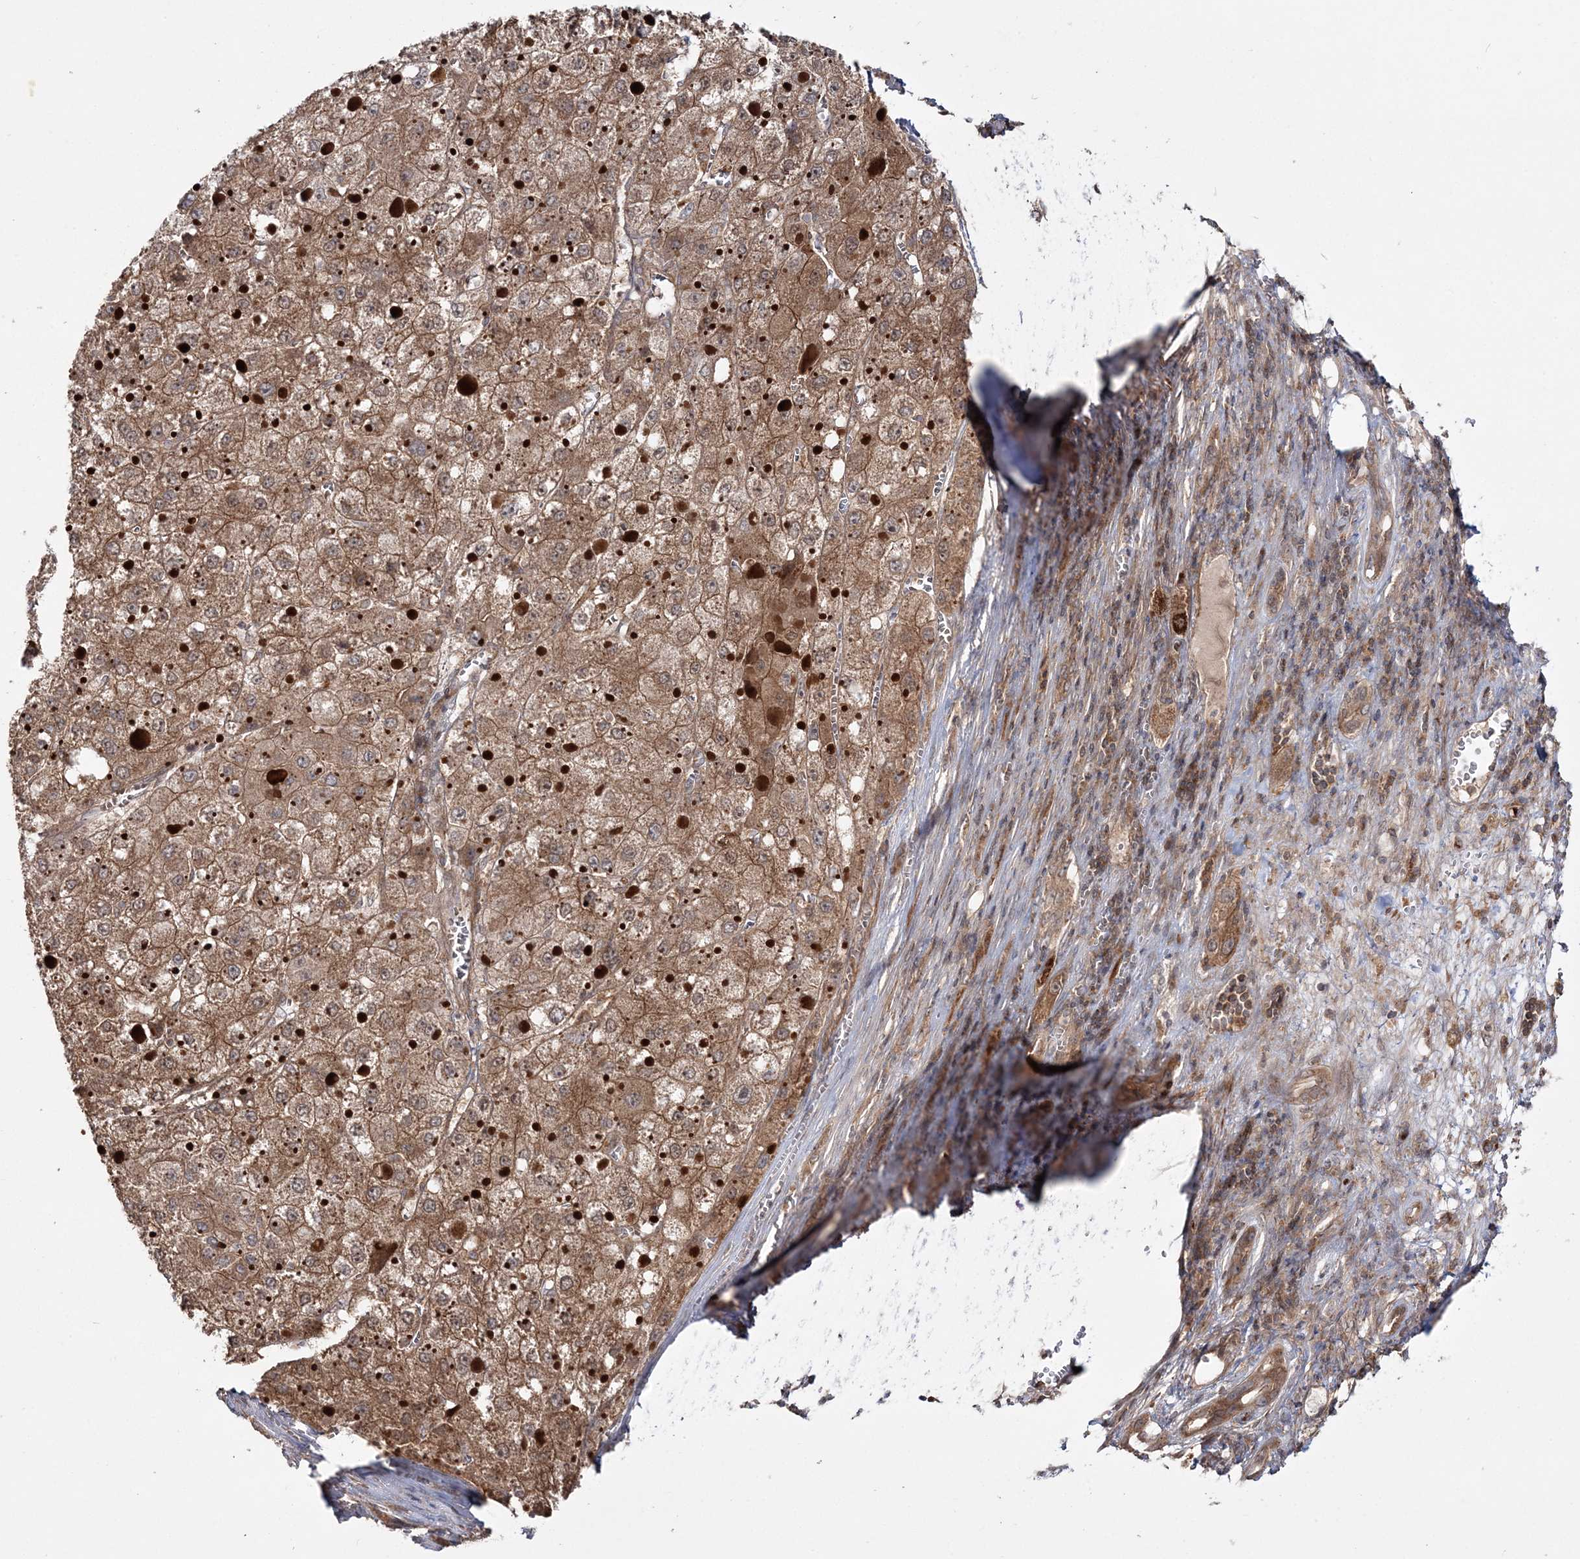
{"staining": {"intensity": "moderate", "quantity": ">75%", "location": "cytoplasmic/membranous"}, "tissue": "liver cancer", "cell_type": "Tumor cells", "image_type": "cancer", "snomed": [{"axis": "morphology", "description": "Carcinoma, Hepatocellular, NOS"}, {"axis": "topography", "description": "Liver"}], "caption": "Human liver cancer (hepatocellular carcinoma) stained with a brown dye exhibits moderate cytoplasmic/membranous positive positivity in approximately >75% of tumor cells.", "gene": "MOCS2", "patient": {"sex": "female", "age": 73}}